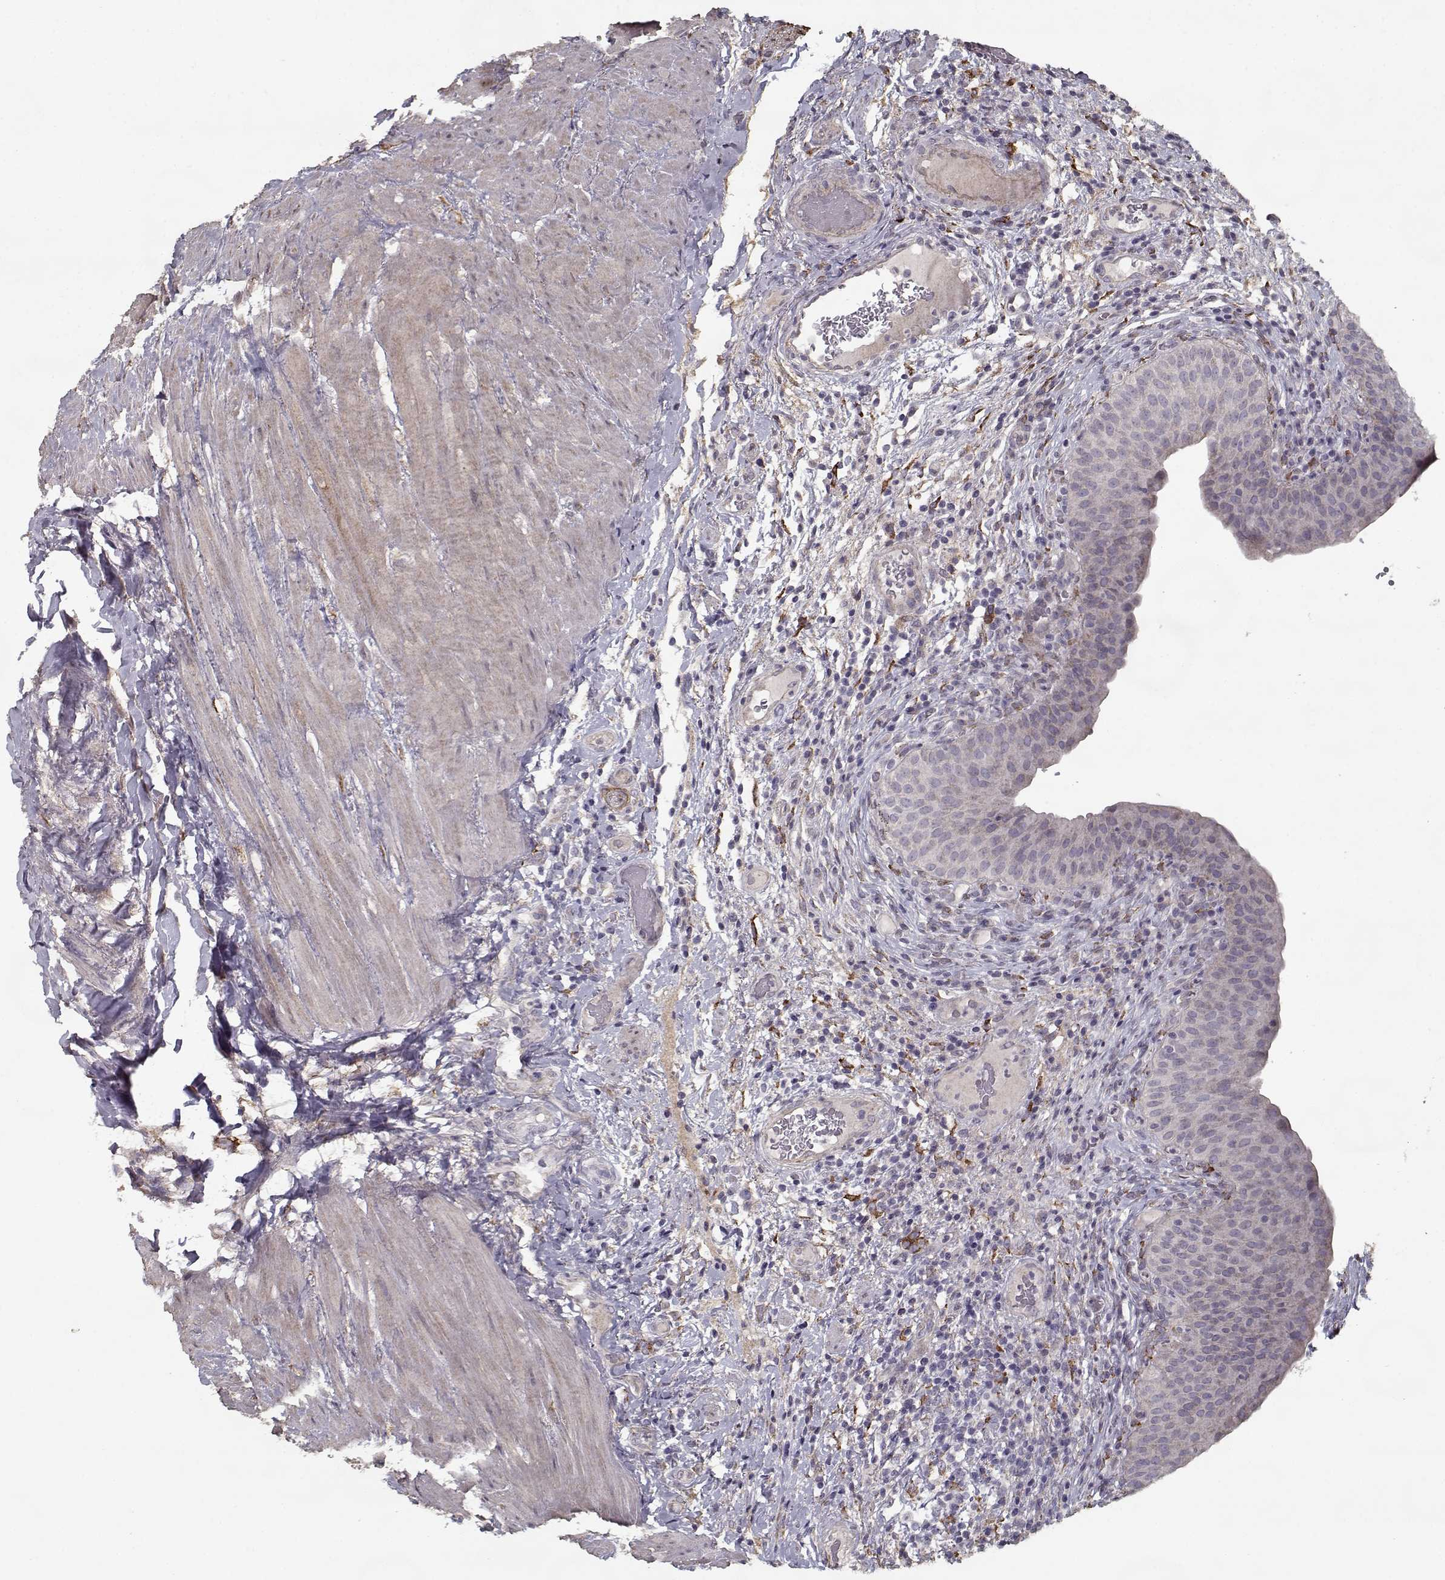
{"staining": {"intensity": "negative", "quantity": "none", "location": "none"}, "tissue": "urinary bladder", "cell_type": "Urothelial cells", "image_type": "normal", "snomed": [{"axis": "morphology", "description": "Normal tissue, NOS"}, {"axis": "topography", "description": "Urinary bladder"}], "caption": "High power microscopy image of an IHC histopathology image of benign urinary bladder, revealing no significant staining in urothelial cells.", "gene": "LAMA2", "patient": {"sex": "male", "age": 66}}